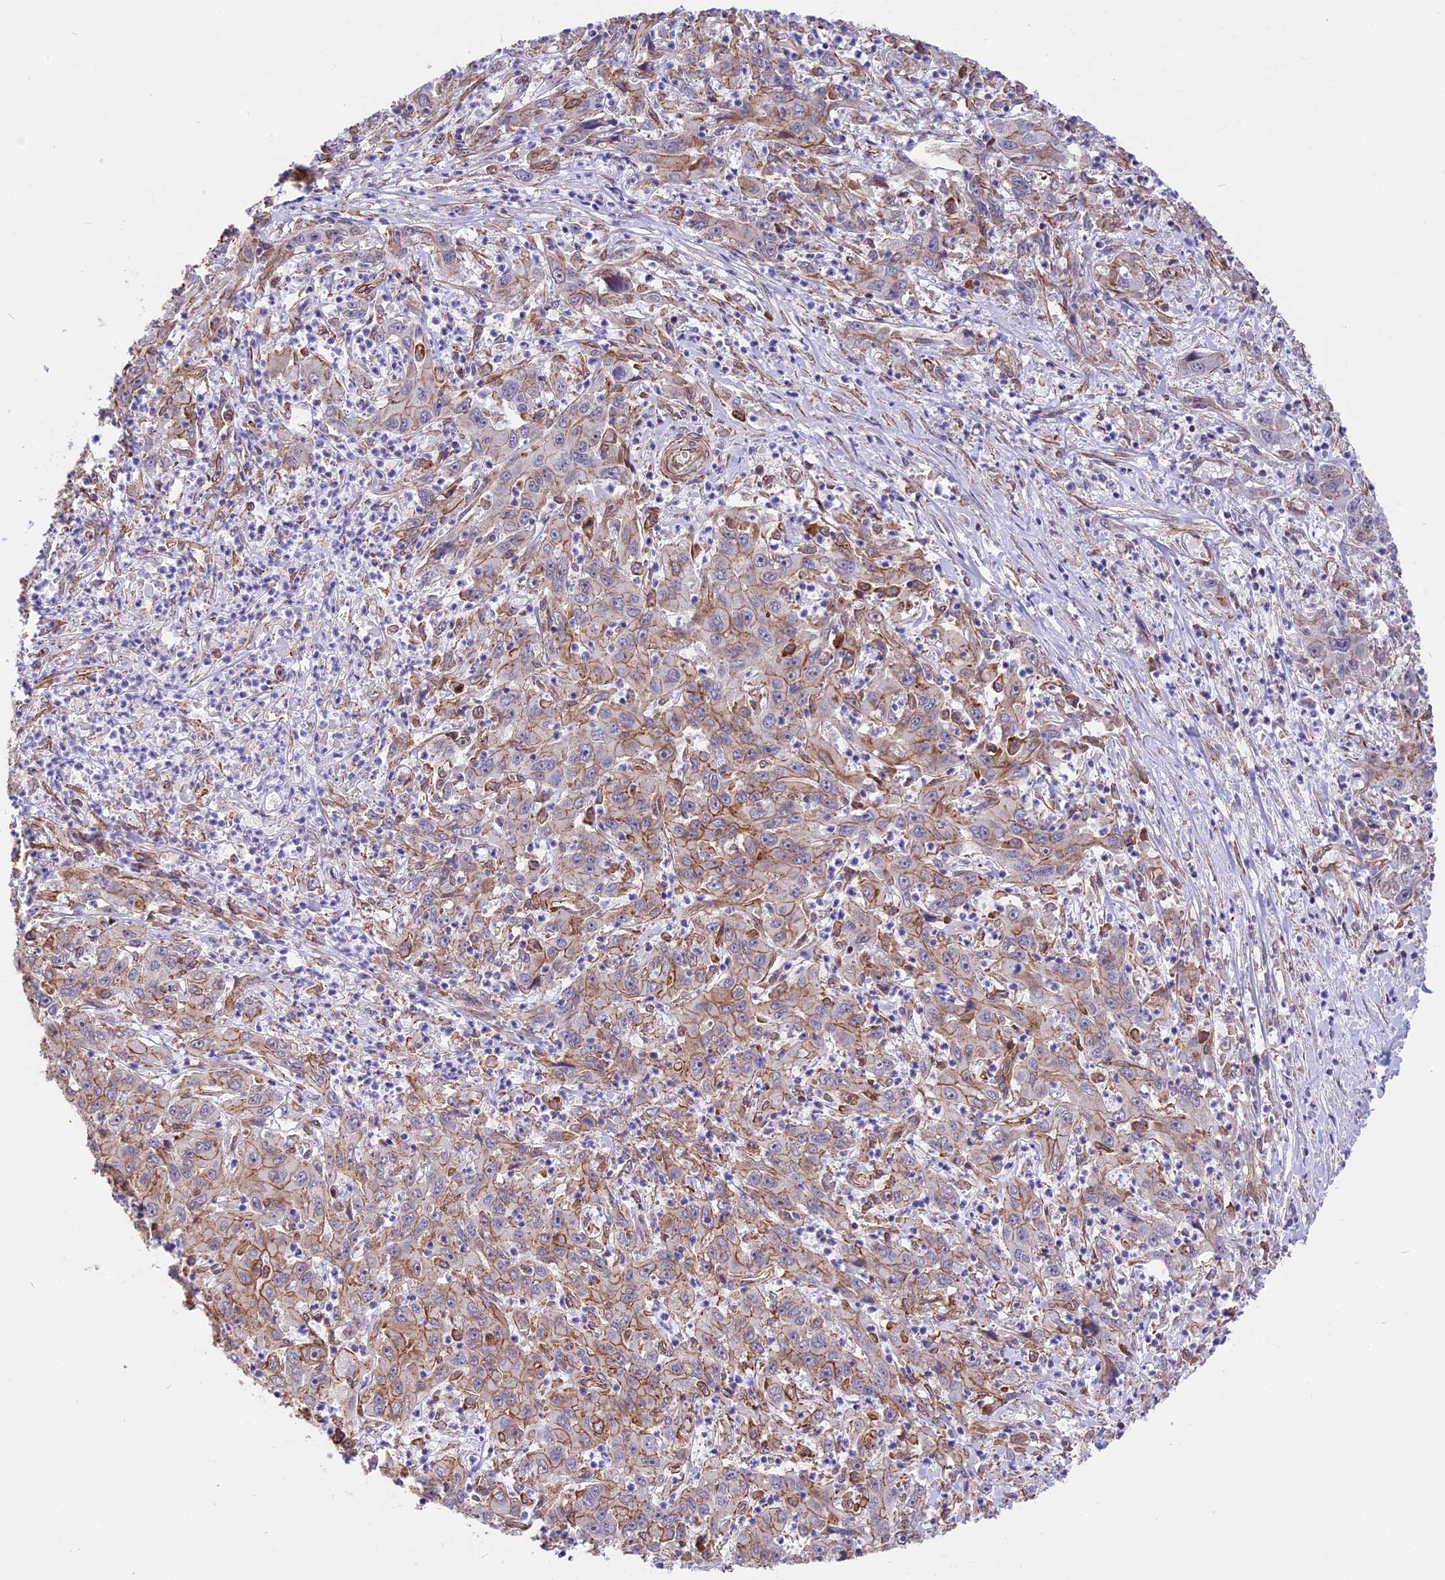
{"staining": {"intensity": "moderate", "quantity": "25%-75%", "location": "cytoplasmic/membranous"}, "tissue": "liver cancer", "cell_type": "Tumor cells", "image_type": "cancer", "snomed": [{"axis": "morphology", "description": "Carcinoma, Hepatocellular, NOS"}, {"axis": "topography", "description": "Liver"}], "caption": "The immunohistochemical stain shows moderate cytoplasmic/membranous positivity in tumor cells of hepatocellular carcinoma (liver) tissue.", "gene": "R3HDM4", "patient": {"sex": "male", "age": 63}}